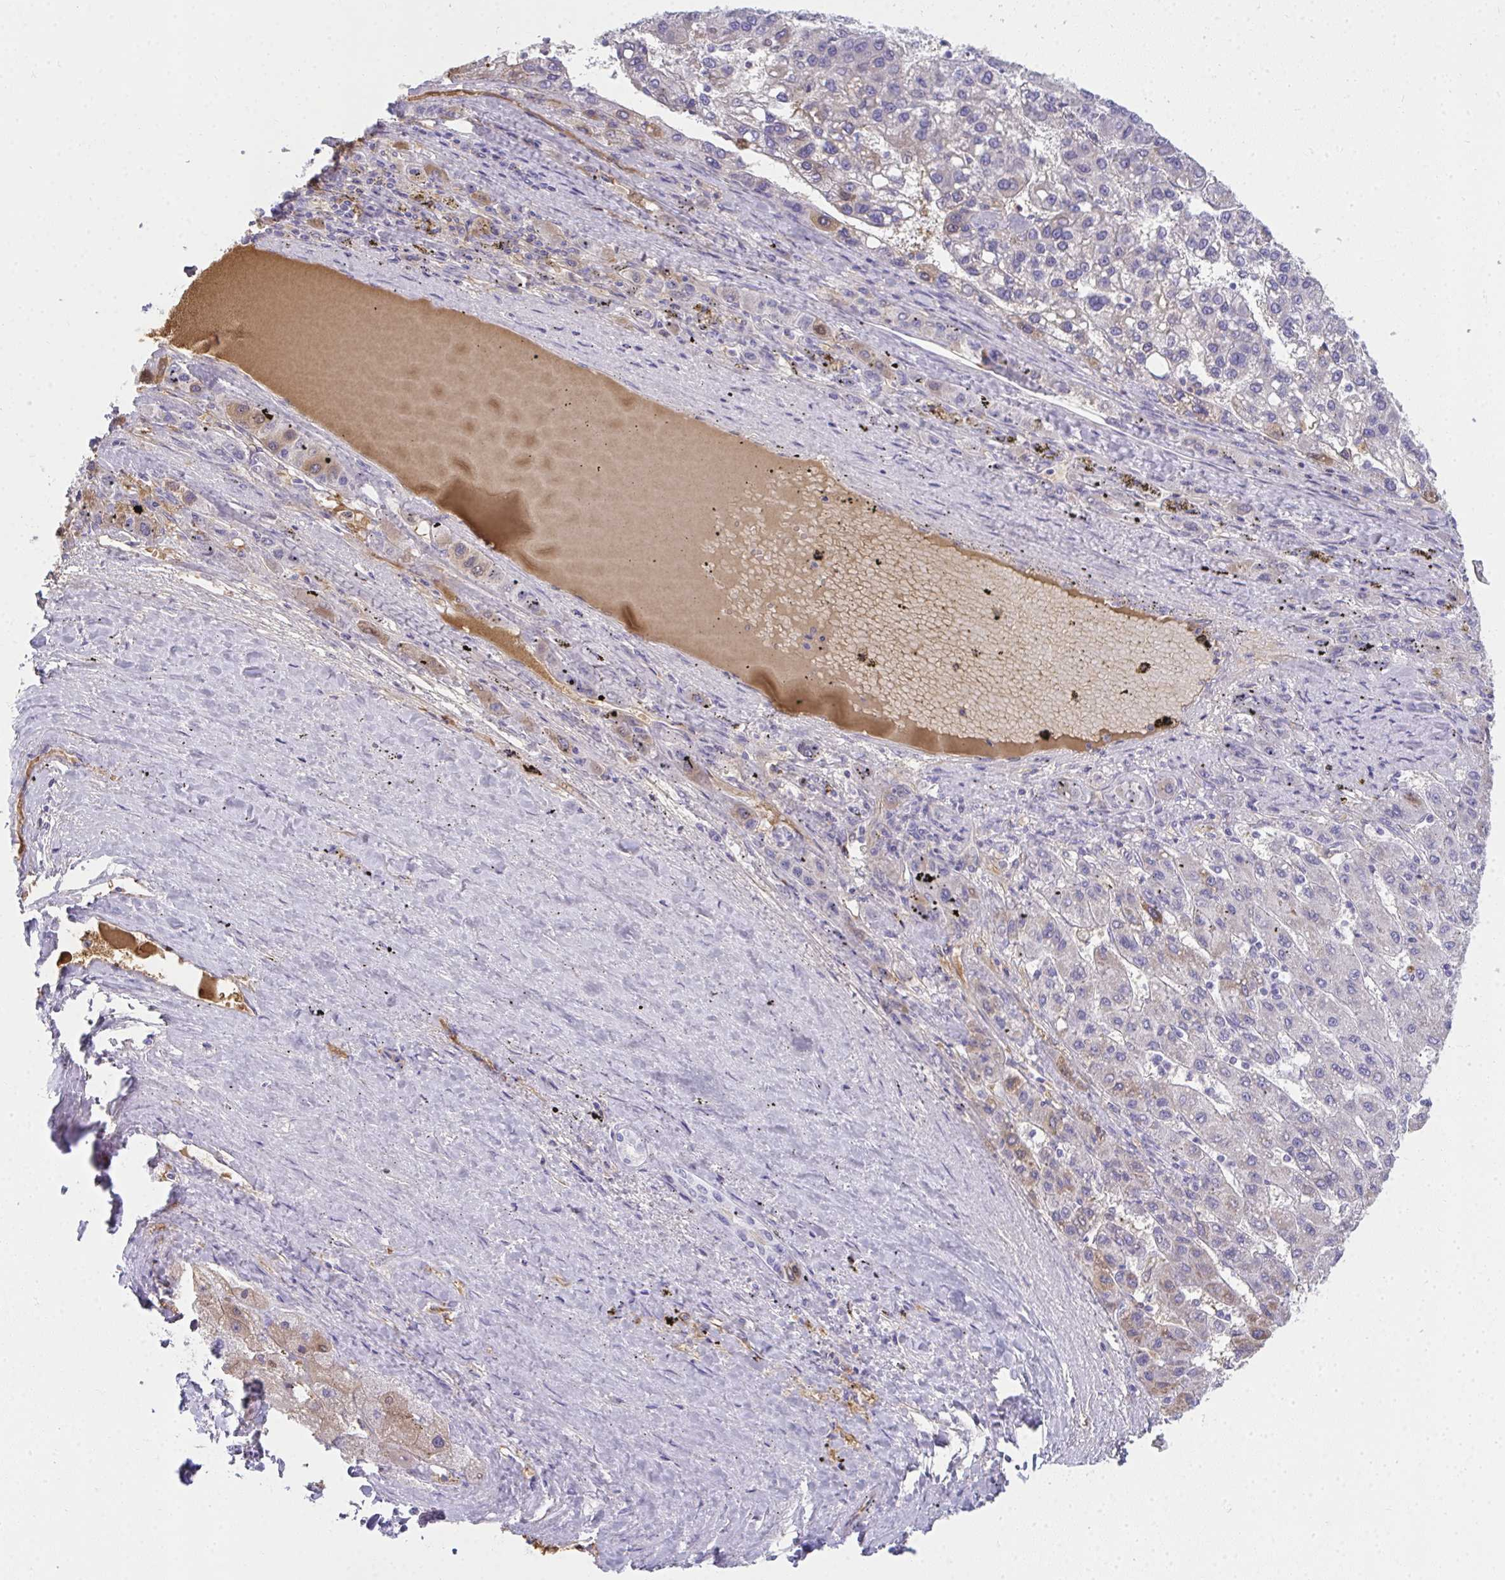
{"staining": {"intensity": "moderate", "quantity": "<25%", "location": "cytoplasmic/membranous"}, "tissue": "liver cancer", "cell_type": "Tumor cells", "image_type": "cancer", "snomed": [{"axis": "morphology", "description": "Carcinoma, Hepatocellular, NOS"}, {"axis": "topography", "description": "Liver"}], "caption": "There is low levels of moderate cytoplasmic/membranous expression in tumor cells of liver cancer, as demonstrated by immunohistochemical staining (brown color).", "gene": "ZSWIM3", "patient": {"sex": "female", "age": 82}}